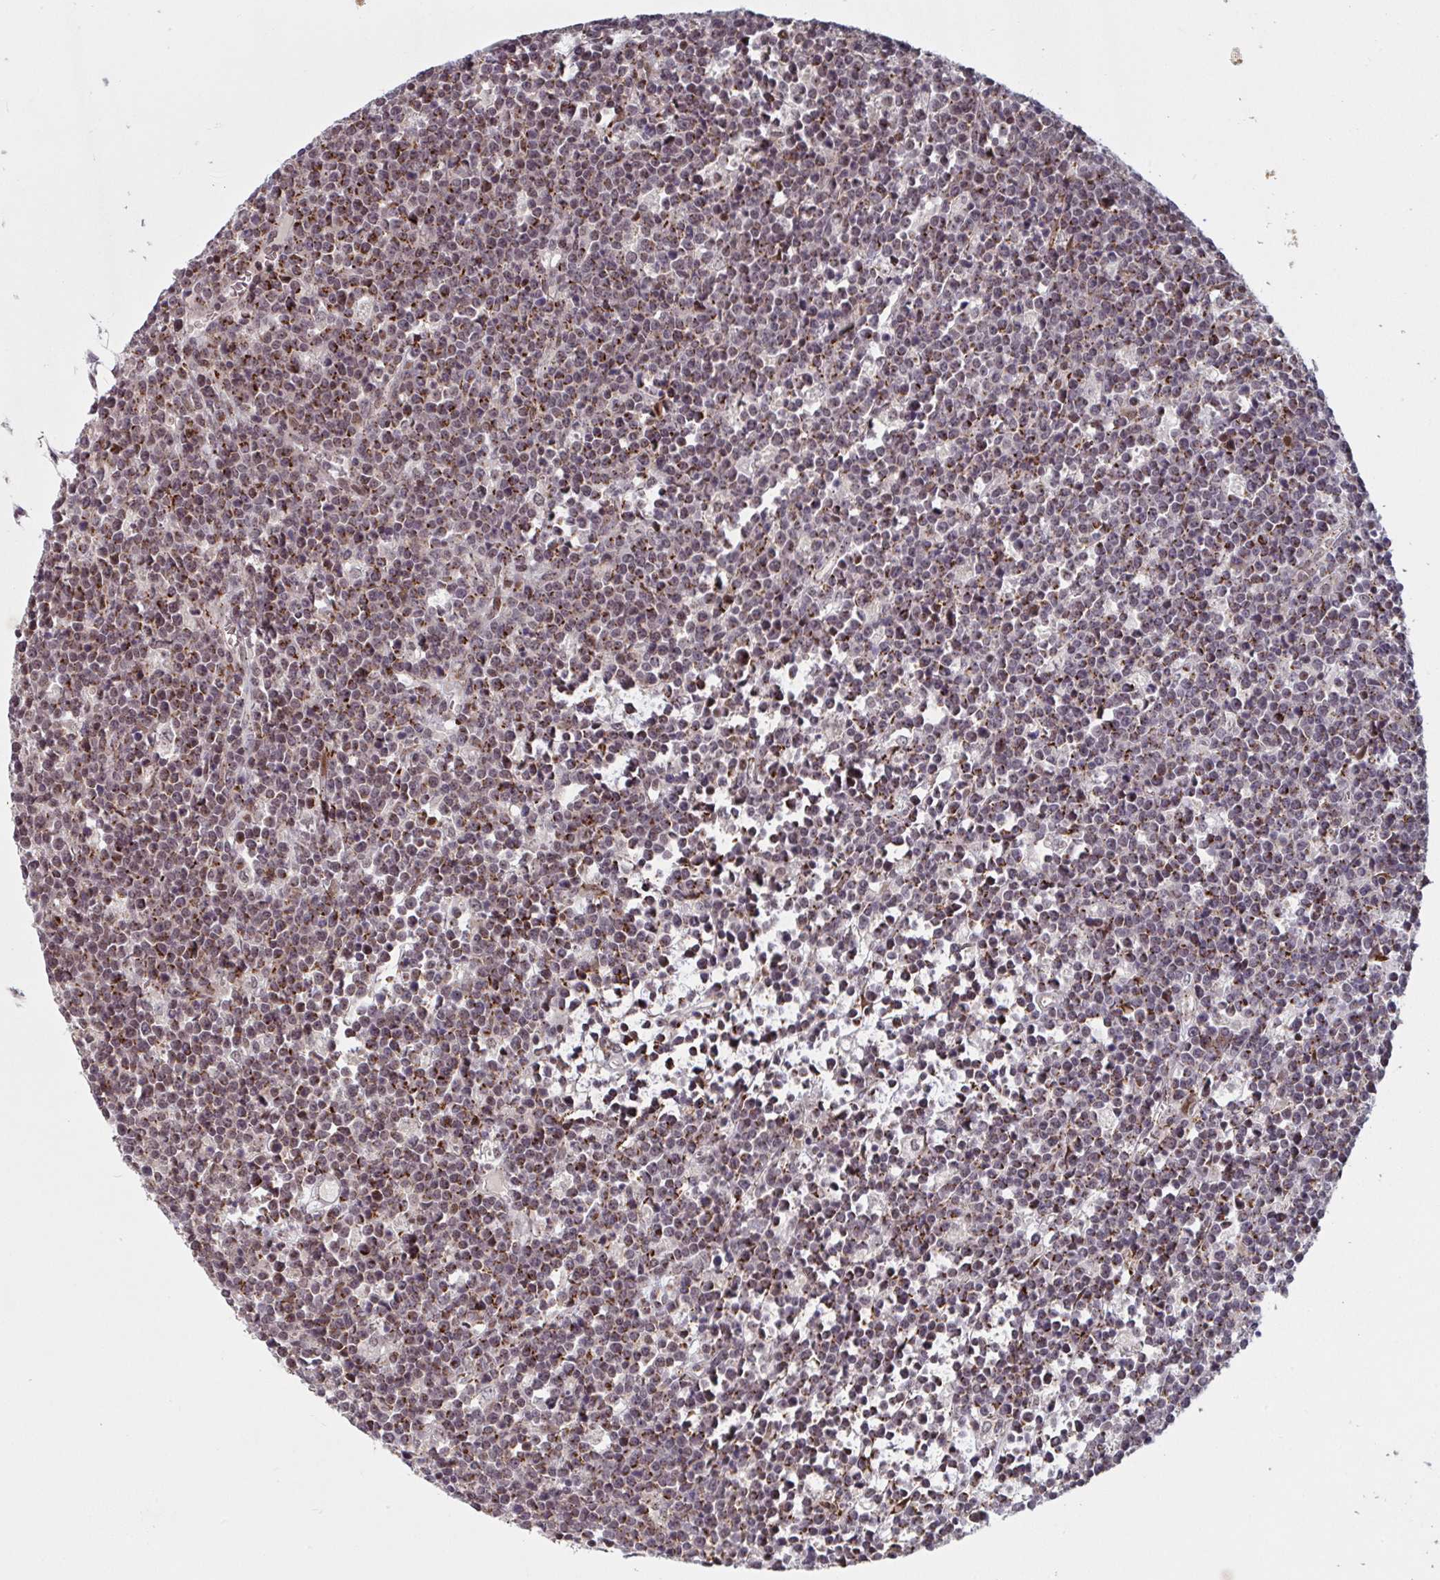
{"staining": {"intensity": "strong", "quantity": "25%-75%", "location": "cytoplasmic/membranous"}, "tissue": "lymphoma", "cell_type": "Tumor cells", "image_type": "cancer", "snomed": [{"axis": "morphology", "description": "Malignant lymphoma, non-Hodgkin's type, High grade"}, {"axis": "topography", "description": "Ovary"}], "caption": "About 25%-75% of tumor cells in high-grade malignant lymphoma, non-Hodgkin's type show strong cytoplasmic/membranous protein positivity as visualized by brown immunohistochemical staining.", "gene": "NLRP13", "patient": {"sex": "female", "age": 56}}